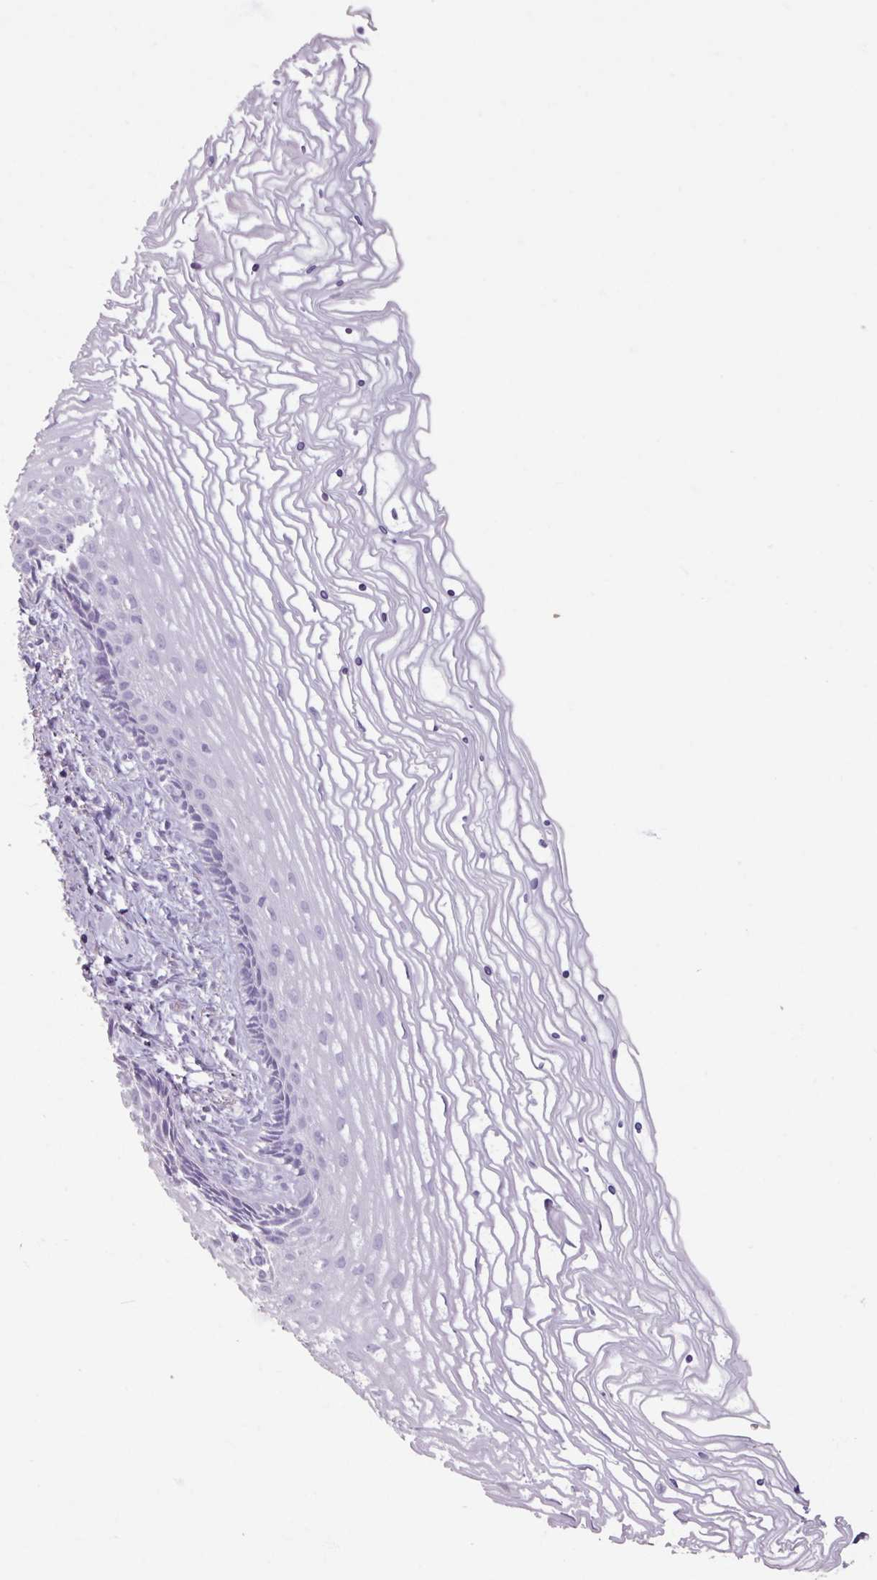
{"staining": {"intensity": "negative", "quantity": "none", "location": "none"}, "tissue": "cervix", "cell_type": "Glandular cells", "image_type": "normal", "snomed": [{"axis": "morphology", "description": "Normal tissue, NOS"}, {"axis": "topography", "description": "Cervix"}], "caption": "Immunohistochemistry (IHC) of normal human cervix shows no positivity in glandular cells. (DAB immunohistochemistry with hematoxylin counter stain).", "gene": "ARG1", "patient": {"sex": "female", "age": 47}}